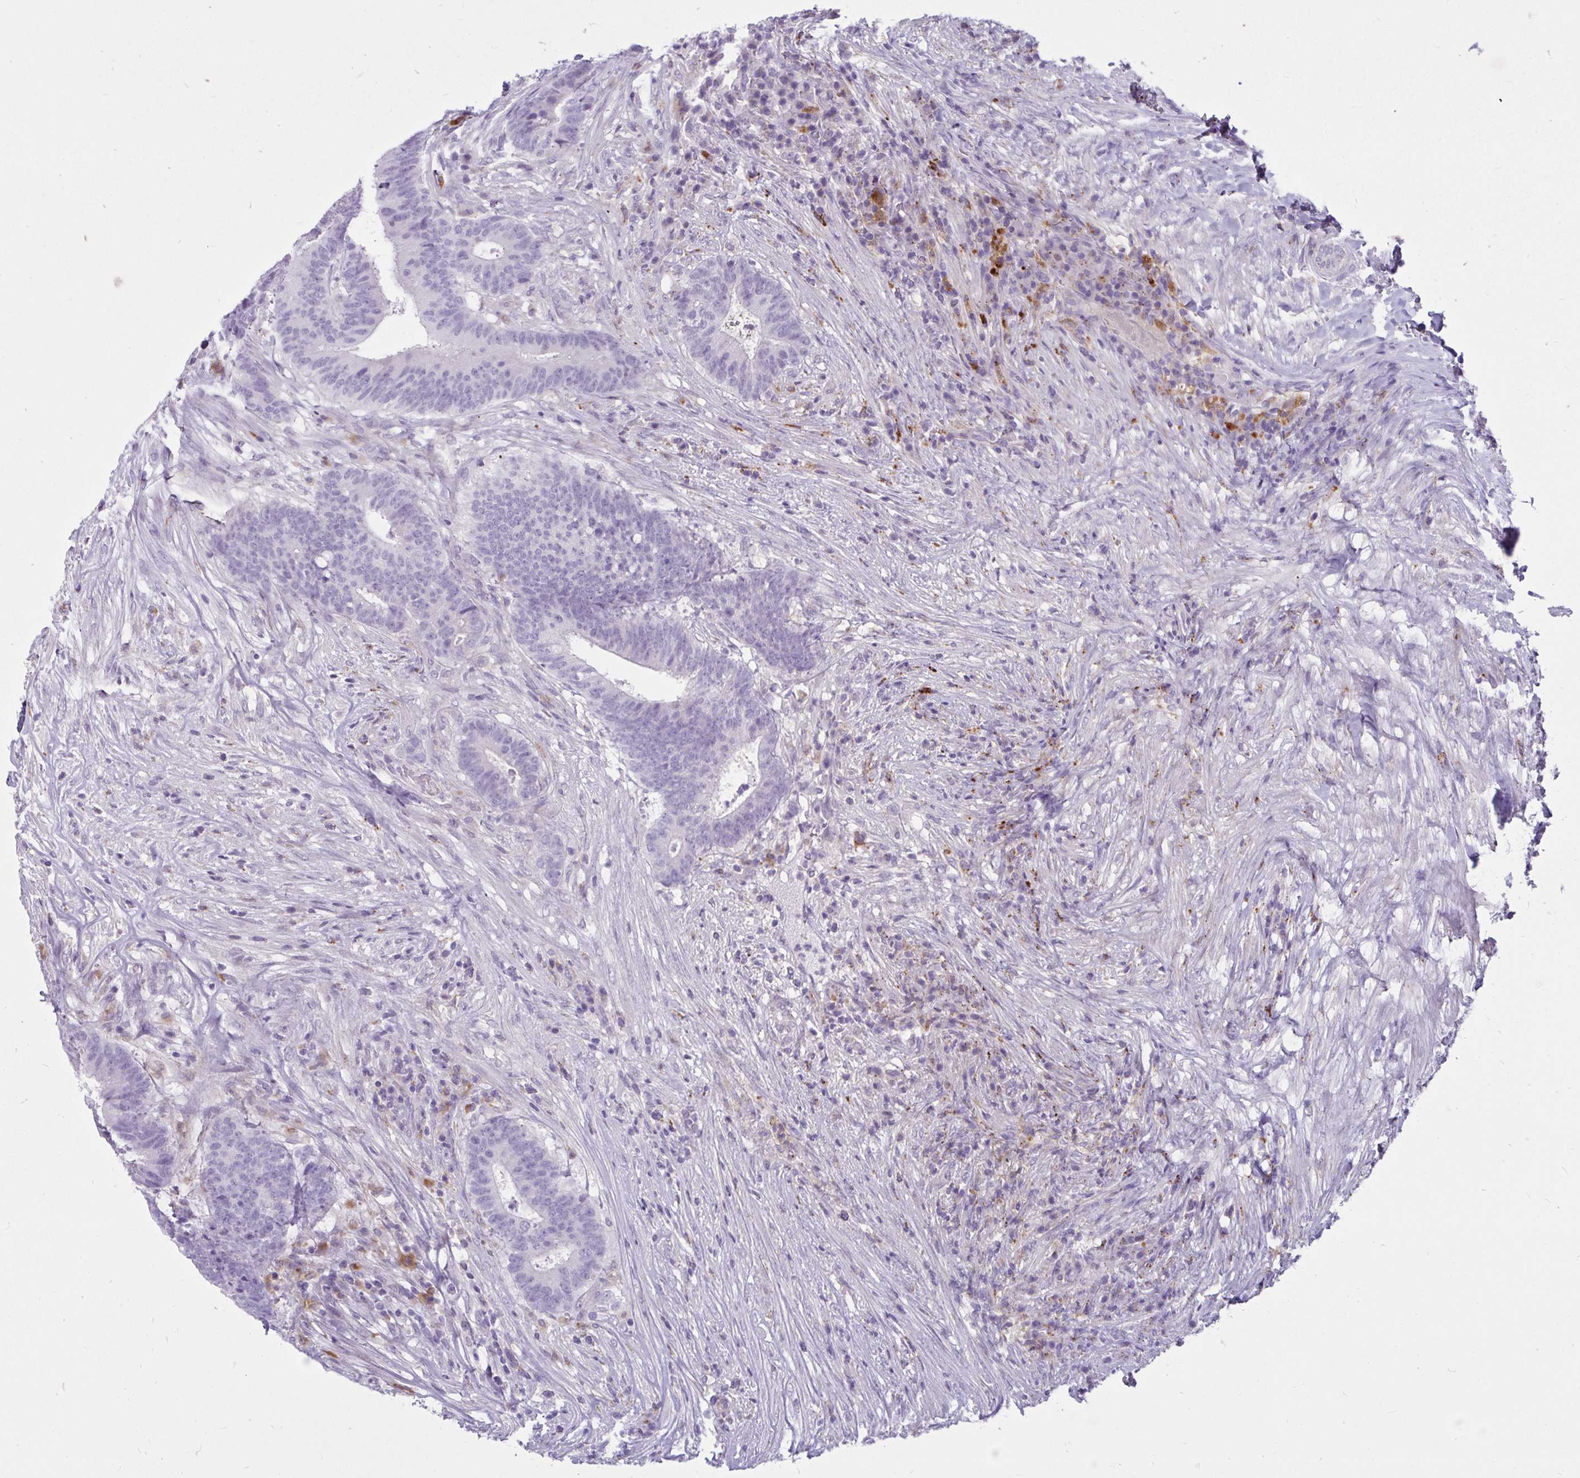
{"staining": {"intensity": "negative", "quantity": "none", "location": "none"}, "tissue": "colorectal cancer", "cell_type": "Tumor cells", "image_type": "cancer", "snomed": [{"axis": "morphology", "description": "Adenocarcinoma, NOS"}, {"axis": "topography", "description": "Colon"}], "caption": "A histopathology image of human colorectal cancer is negative for staining in tumor cells. (DAB immunohistochemistry with hematoxylin counter stain).", "gene": "CTSZ", "patient": {"sex": "female", "age": 43}}